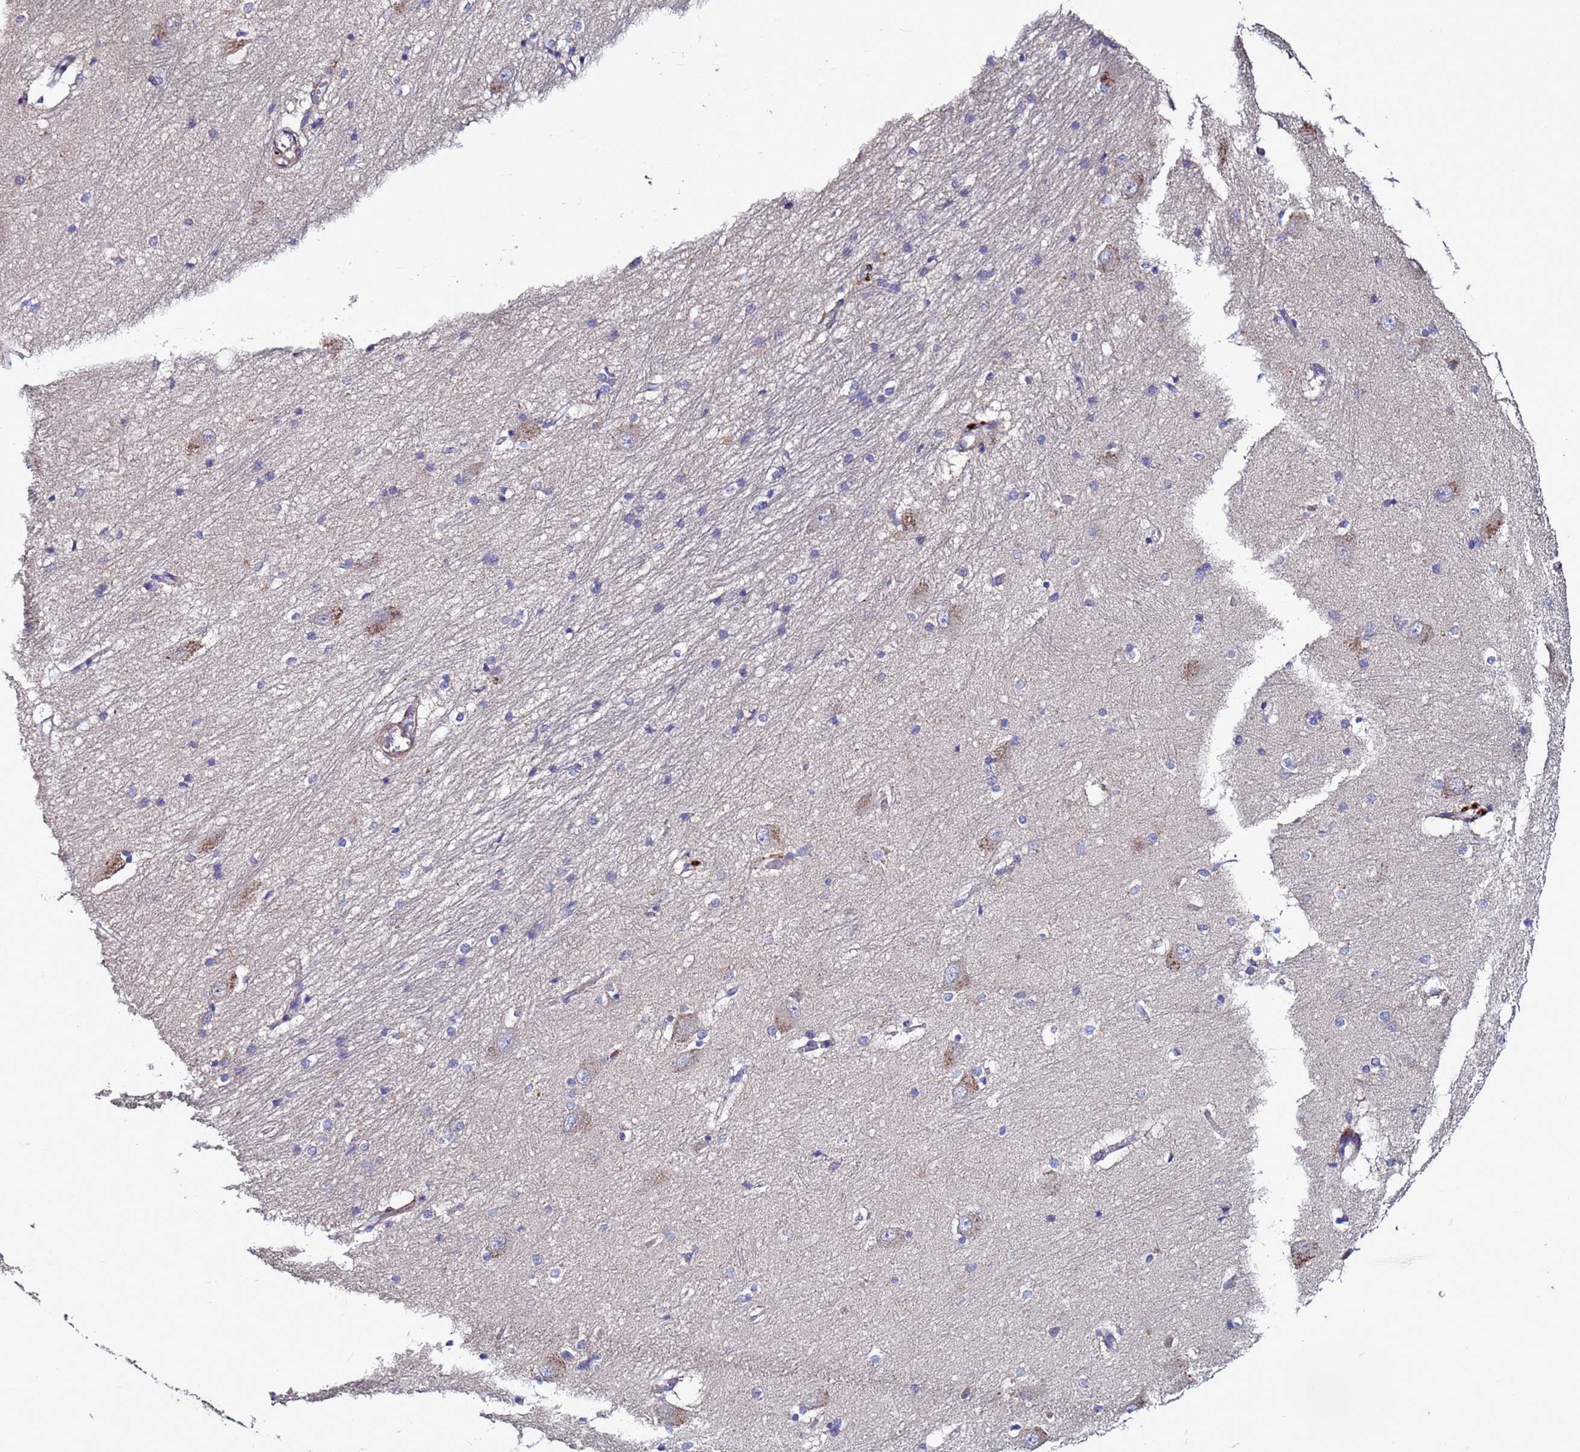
{"staining": {"intensity": "negative", "quantity": "none", "location": "none"}, "tissue": "caudate", "cell_type": "Glial cells", "image_type": "normal", "snomed": [{"axis": "morphology", "description": "Normal tissue, NOS"}, {"axis": "topography", "description": "Lateral ventricle wall"}], "caption": "Immunohistochemistry (IHC) of normal human caudate exhibits no expression in glial cells.", "gene": "CEP55", "patient": {"sex": "male", "age": 37}}